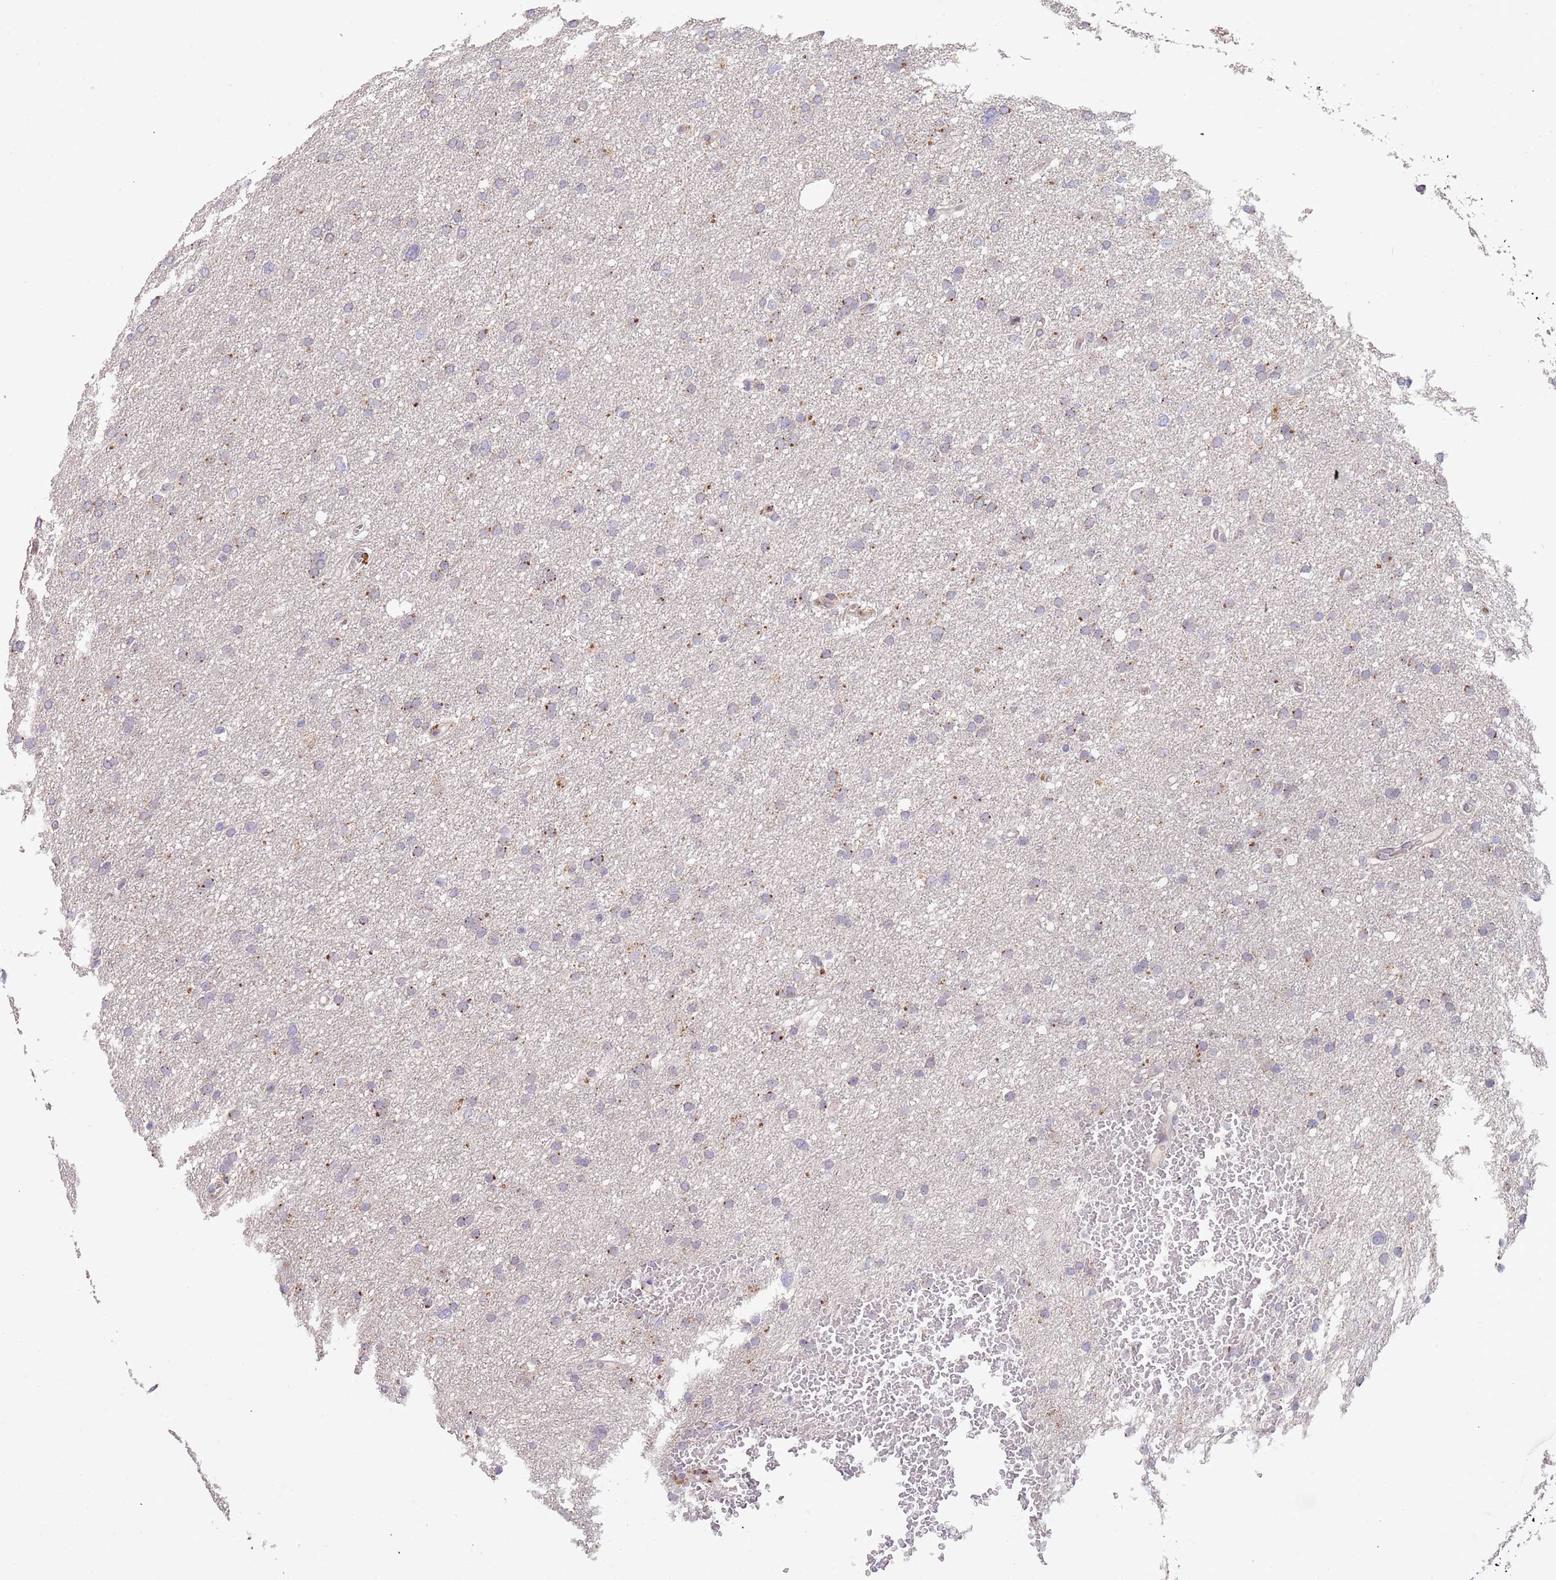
{"staining": {"intensity": "moderate", "quantity": "<25%", "location": "cytoplasmic/membranous"}, "tissue": "glioma", "cell_type": "Tumor cells", "image_type": "cancer", "snomed": [{"axis": "morphology", "description": "Glioma, malignant, High grade"}, {"axis": "topography", "description": "Cerebral cortex"}], "caption": "Tumor cells display moderate cytoplasmic/membranous expression in about <25% of cells in malignant high-grade glioma. (Stains: DAB (3,3'-diaminobenzidine) in brown, nuclei in blue, Microscopy: brightfield microscopy at high magnification).", "gene": "TMEM64", "patient": {"sex": "female", "age": 36}}